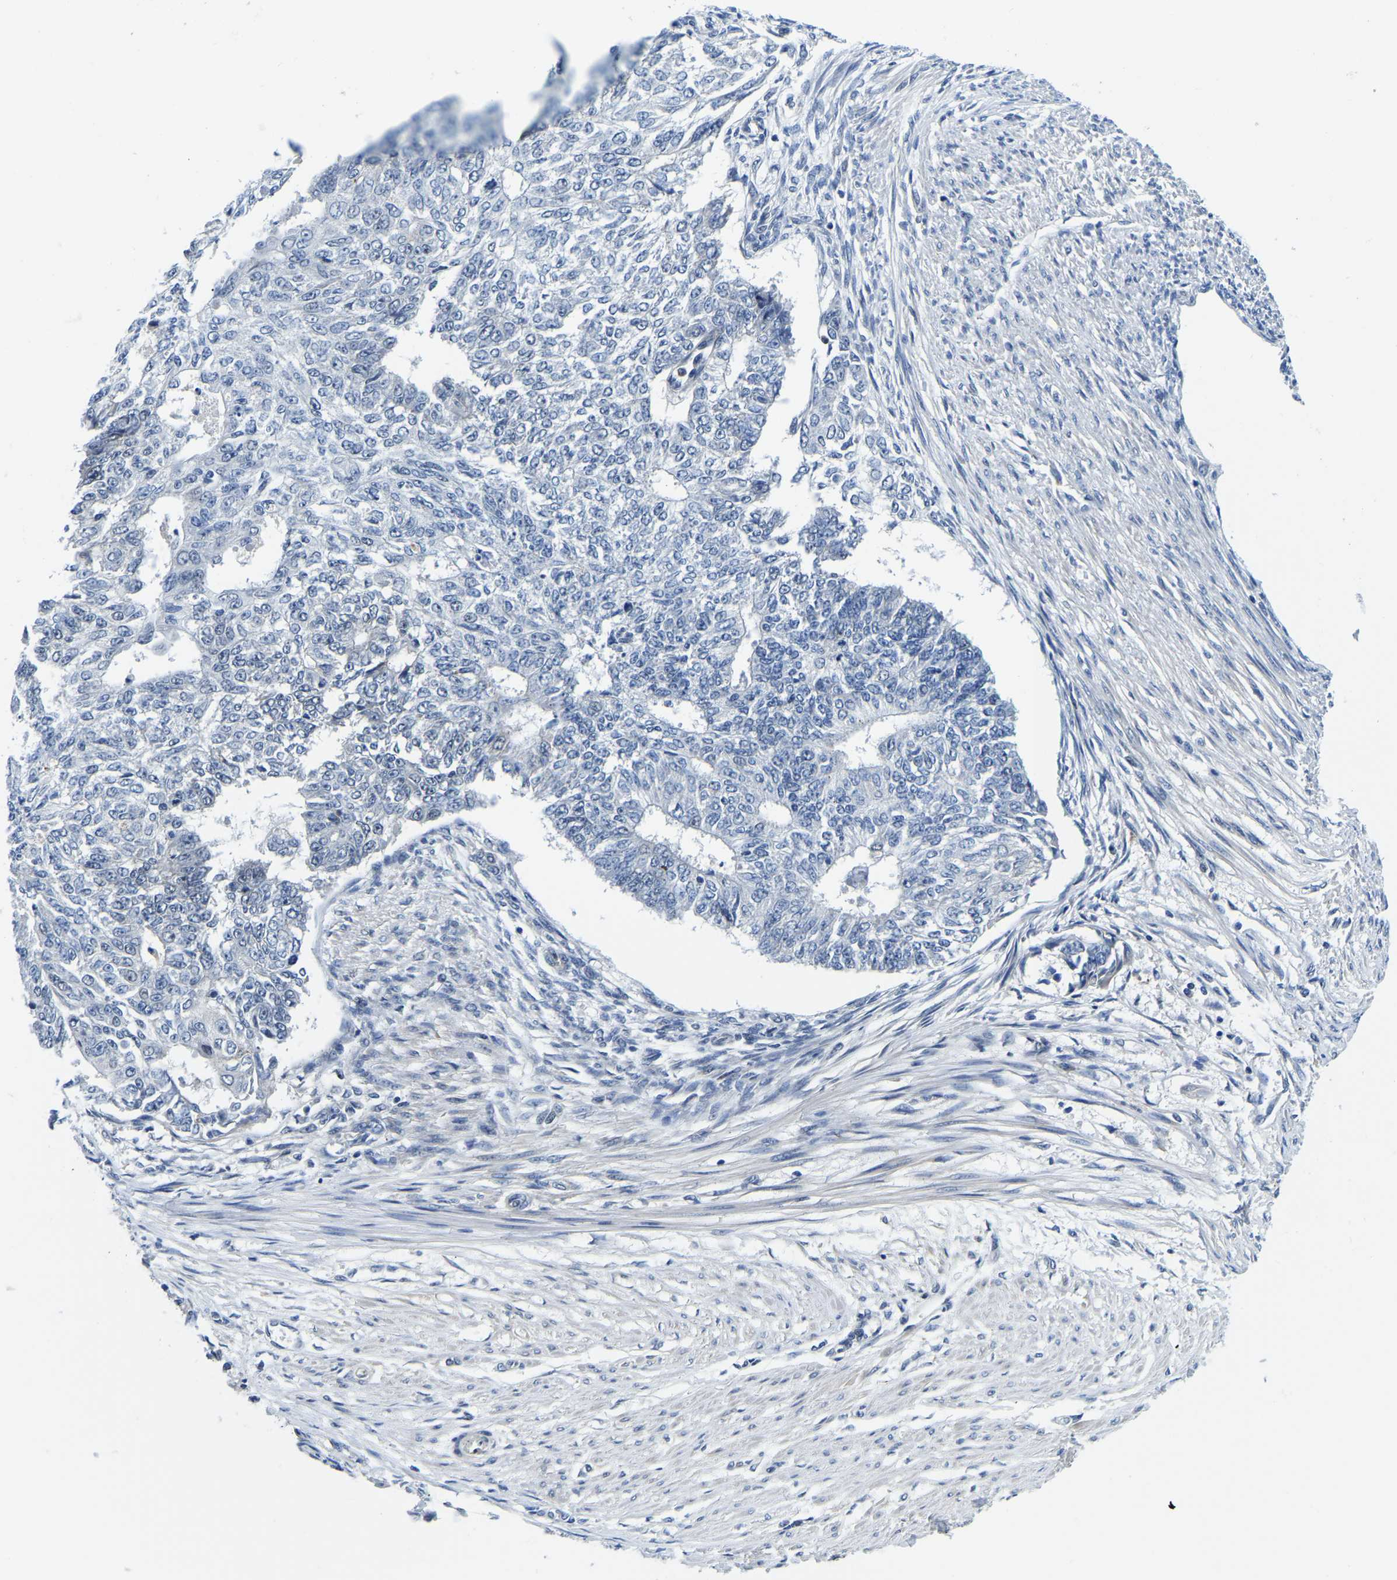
{"staining": {"intensity": "negative", "quantity": "none", "location": "none"}, "tissue": "endometrial cancer", "cell_type": "Tumor cells", "image_type": "cancer", "snomed": [{"axis": "morphology", "description": "Adenocarcinoma, NOS"}, {"axis": "topography", "description": "Endometrium"}], "caption": "IHC image of neoplastic tissue: human endometrial adenocarcinoma stained with DAB reveals no significant protein staining in tumor cells.", "gene": "POLDIP3", "patient": {"sex": "female", "age": 32}}